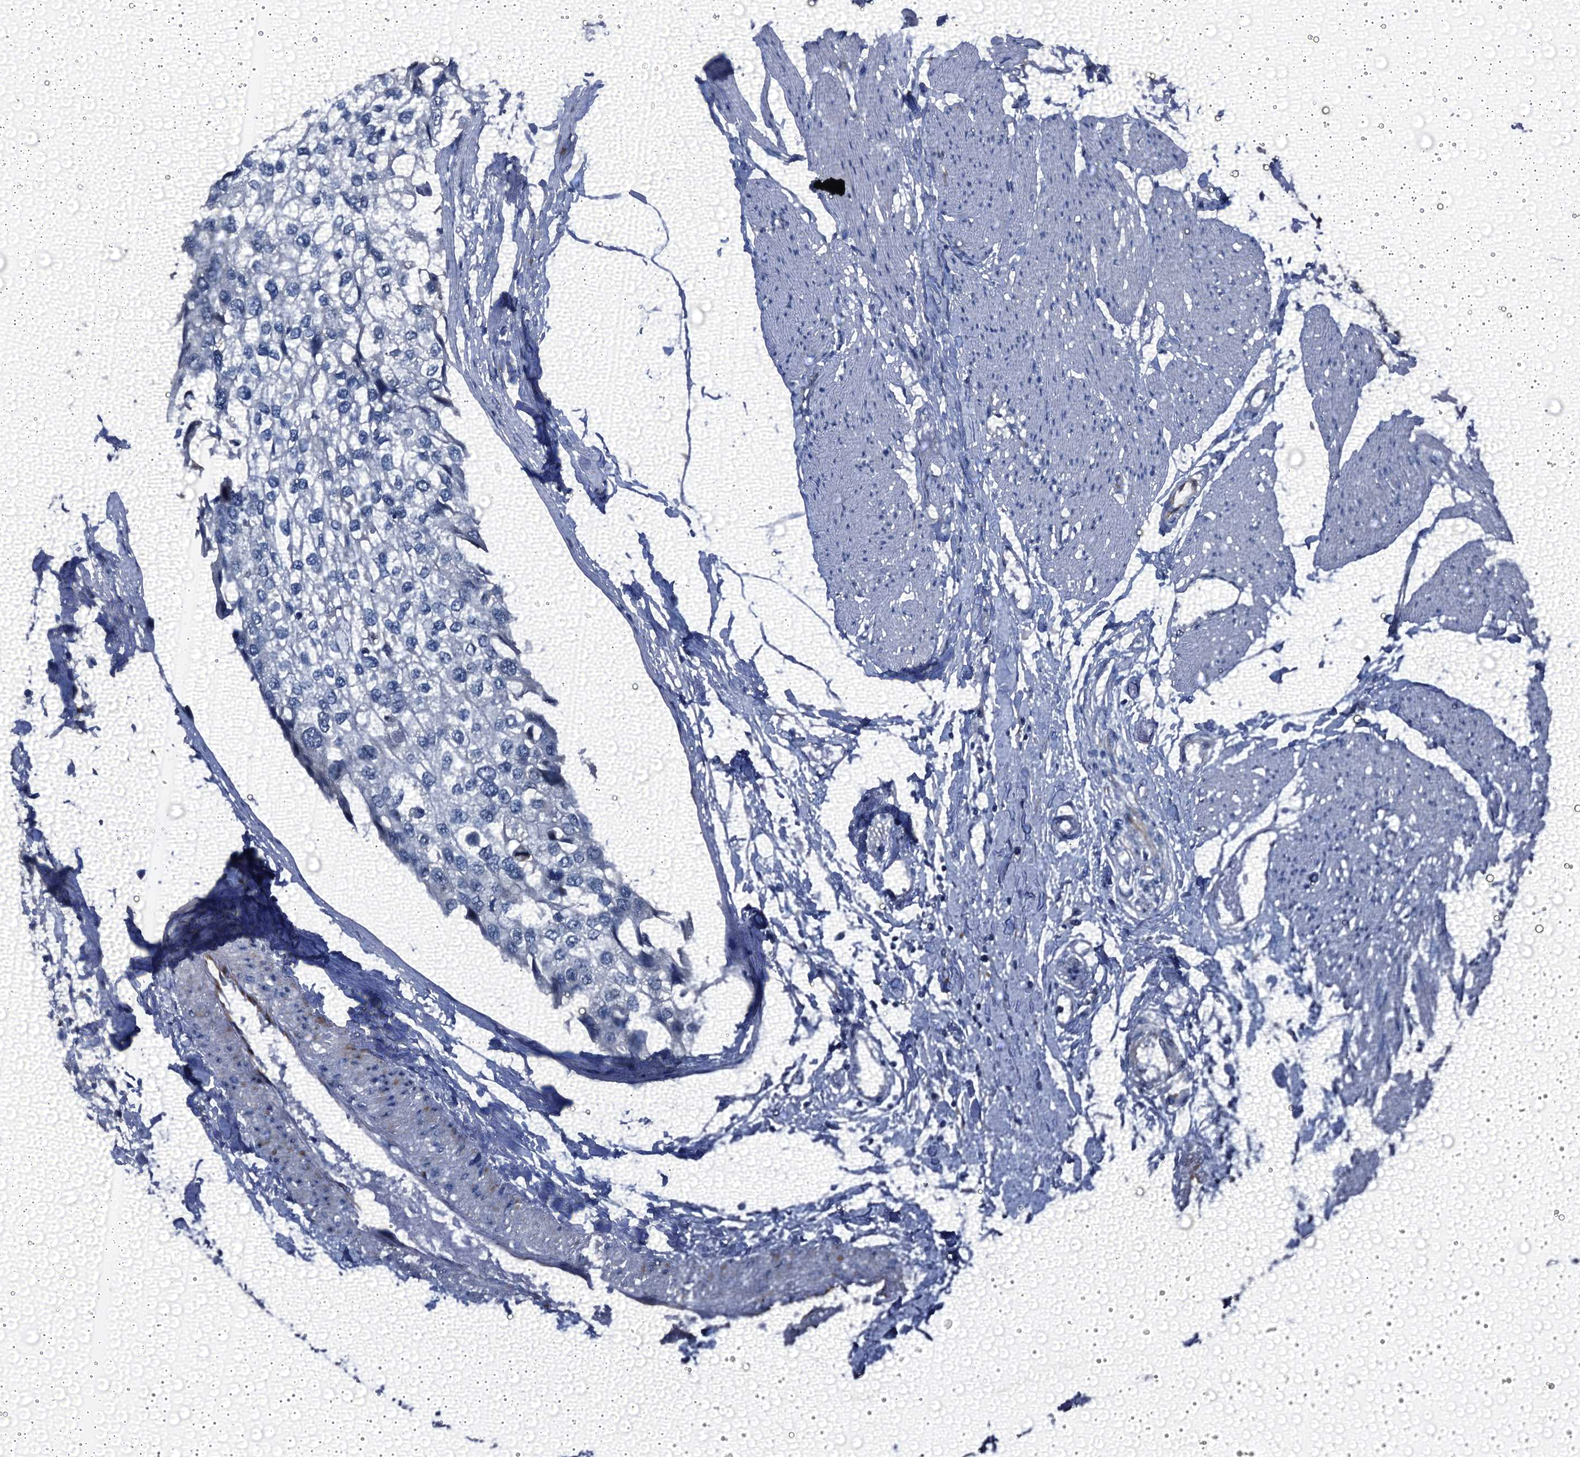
{"staining": {"intensity": "negative", "quantity": "none", "location": "none"}, "tissue": "urothelial cancer", "cell_type": "Tumor cells", "image_type": "cancer", "snomed": [{"axis": "morphology", "description": "Urothelial carcinoma, High grade"}, {"axis": "topography", "description": "Urinary bladder"}], "caption": "Immunohistochemistry photomicrograph of high-grade urothelial carcinoma stained for a protein (brown), which reveals no expression in tumor cells.", "gene": "EMG1", "patient": {"sex": "male", "age": 64}}